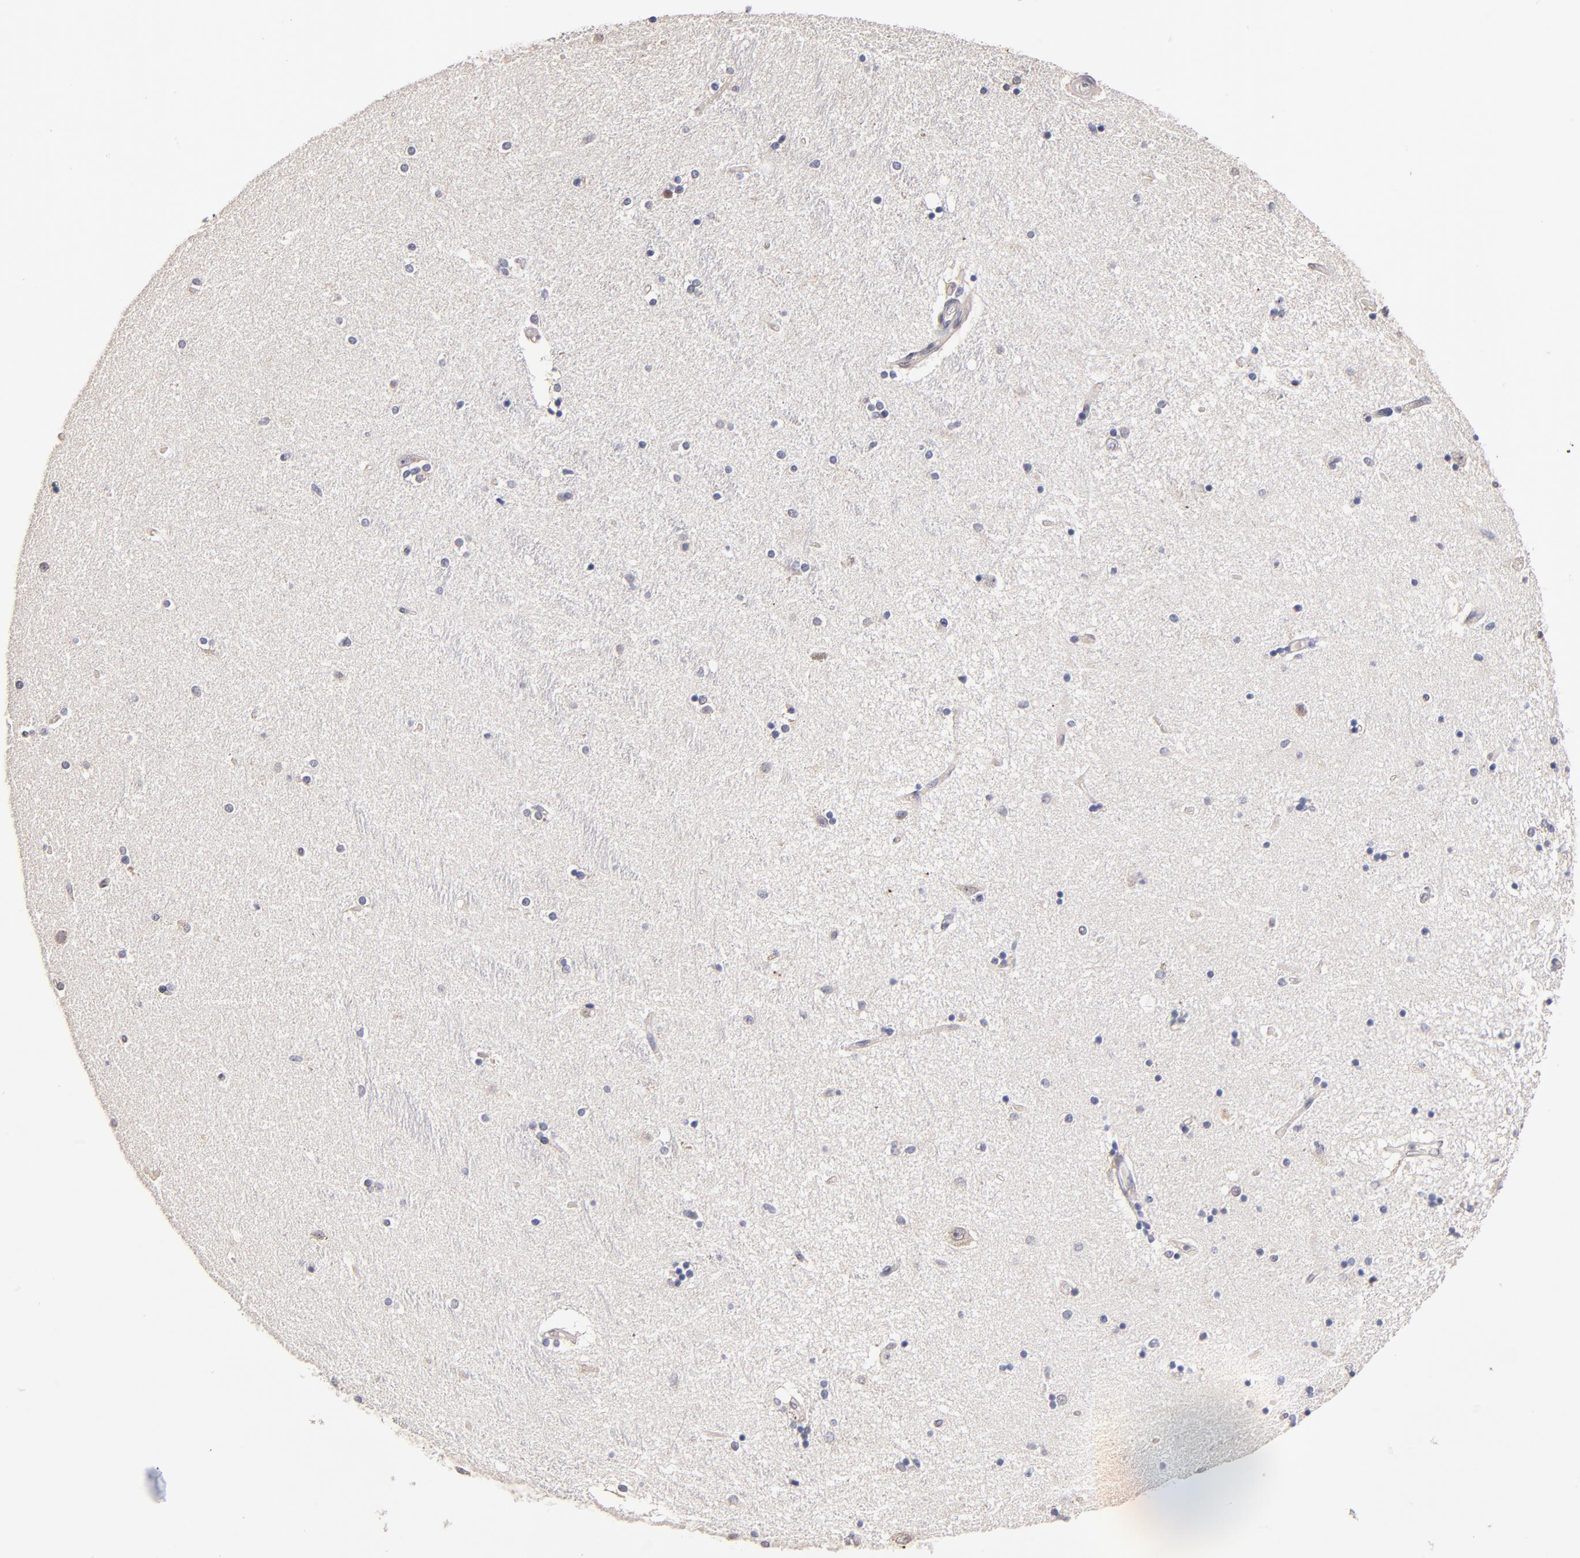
{"staining": {"intensity": "negative", "quantity": "none", "location": "none"}, "tissue": "hippocampus", "cell_type": "Glial cells", "image_type": "normal", "snomed": [{"axis": "morphology", "description": "Normal tissue, NOS"}, {"axis": "topography", "description": "Hippocampus"}], "caption": "High magnification brightfield microscopy of unremarkable hippocampus stained with DAB (brown) and counterstained with hematoxylin (blue): glial cells show no significant expression.", "gene": "ZNF10", "patient": {"sex": "female", "age": 54}}